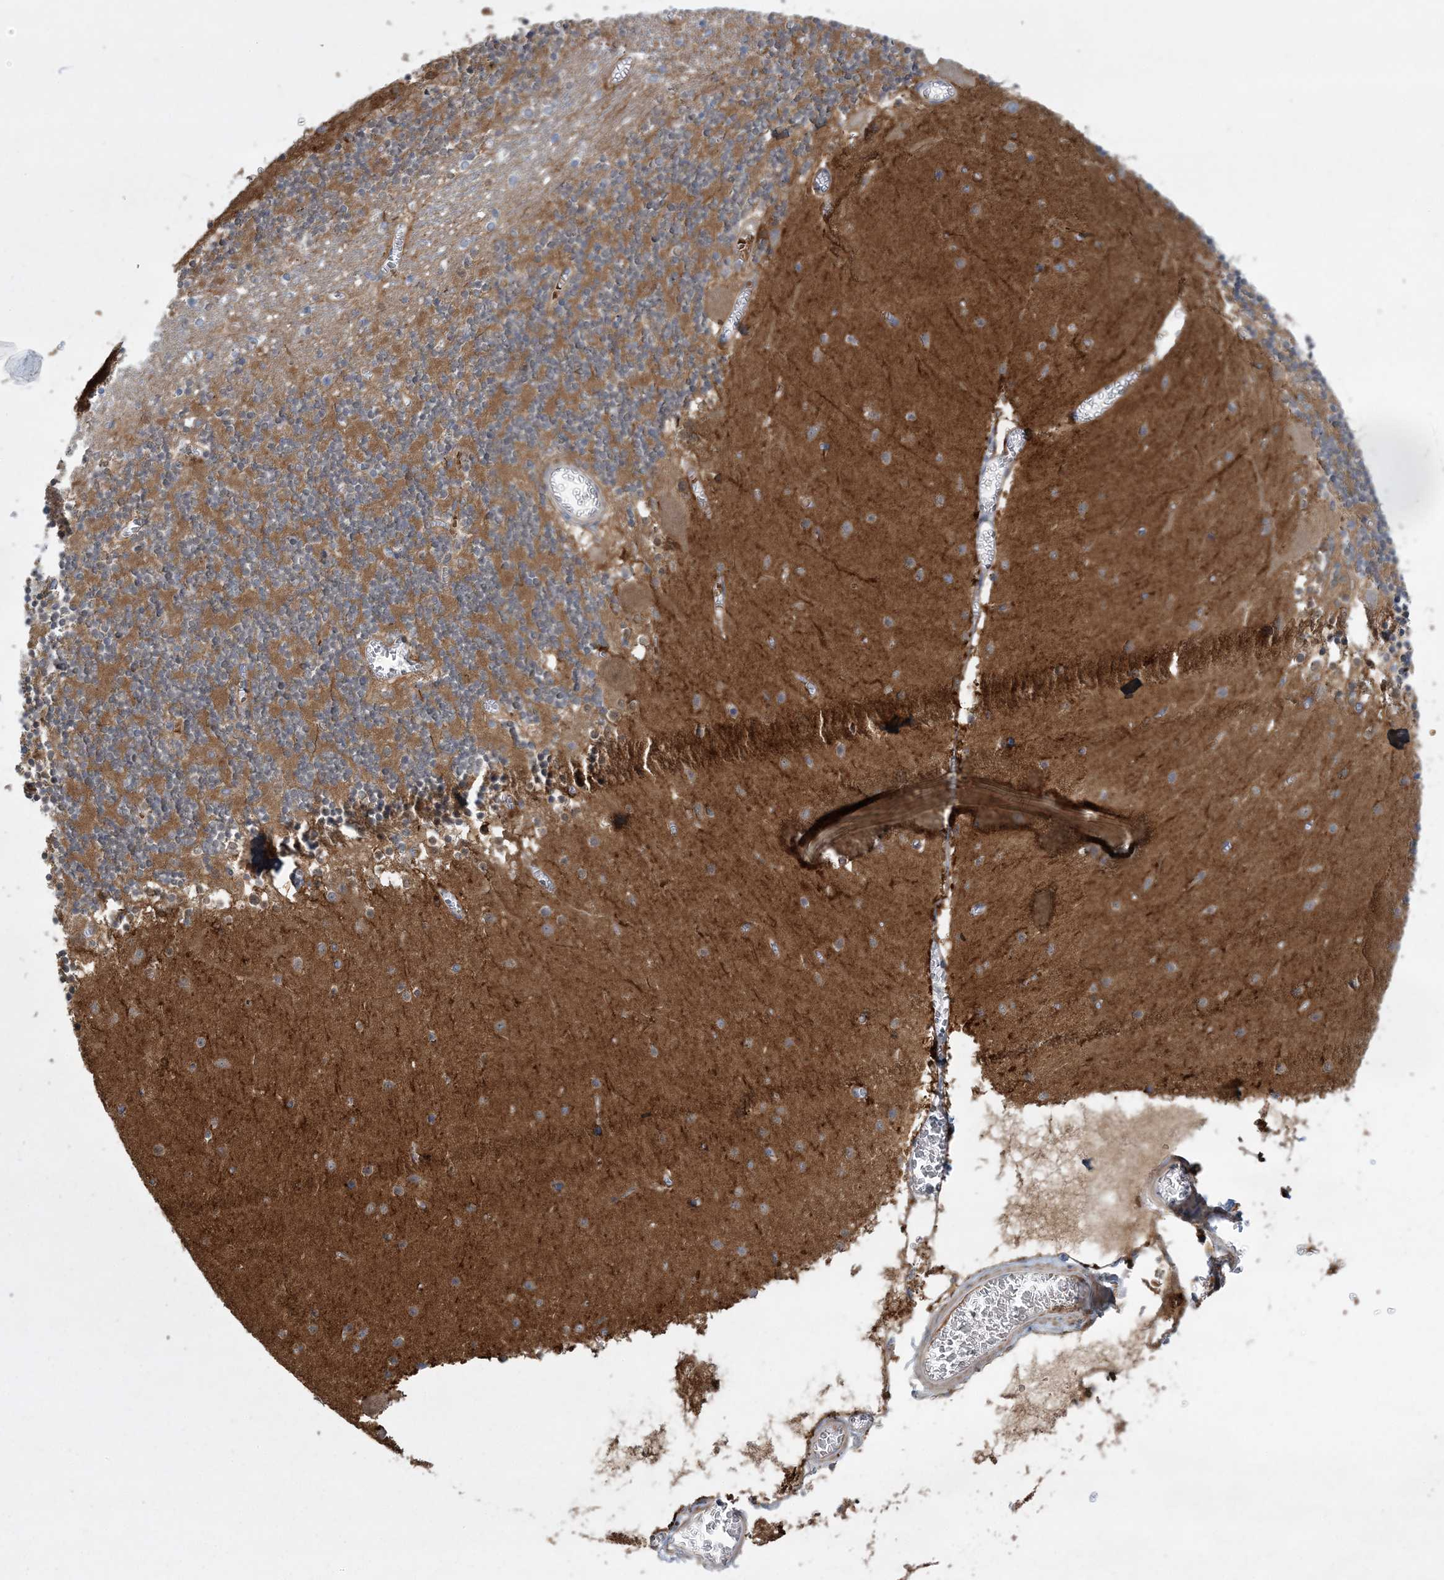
{"staining": {"intensity": "moderate", "quantity": "<25%", "location": "cytoplasmic/membranous"}, "tissue": "cerebellum", "cell_type": "Cells in granular layer", "image_type": "normal", "snomed": [{"axis": "morphology", "description": "Normal tissue, NOS"}, {"axis": "topography", "description": "Cerebellum"}], "caption": "A brown stain labels moderate cytoplasmic/membranous expression of a protein in cells in granular layer of normal cerebellum. (IHC, brightfield microscopy, high magnification).", "gene": "CALN1", "patient": {"sex": "female", "age": 28}}